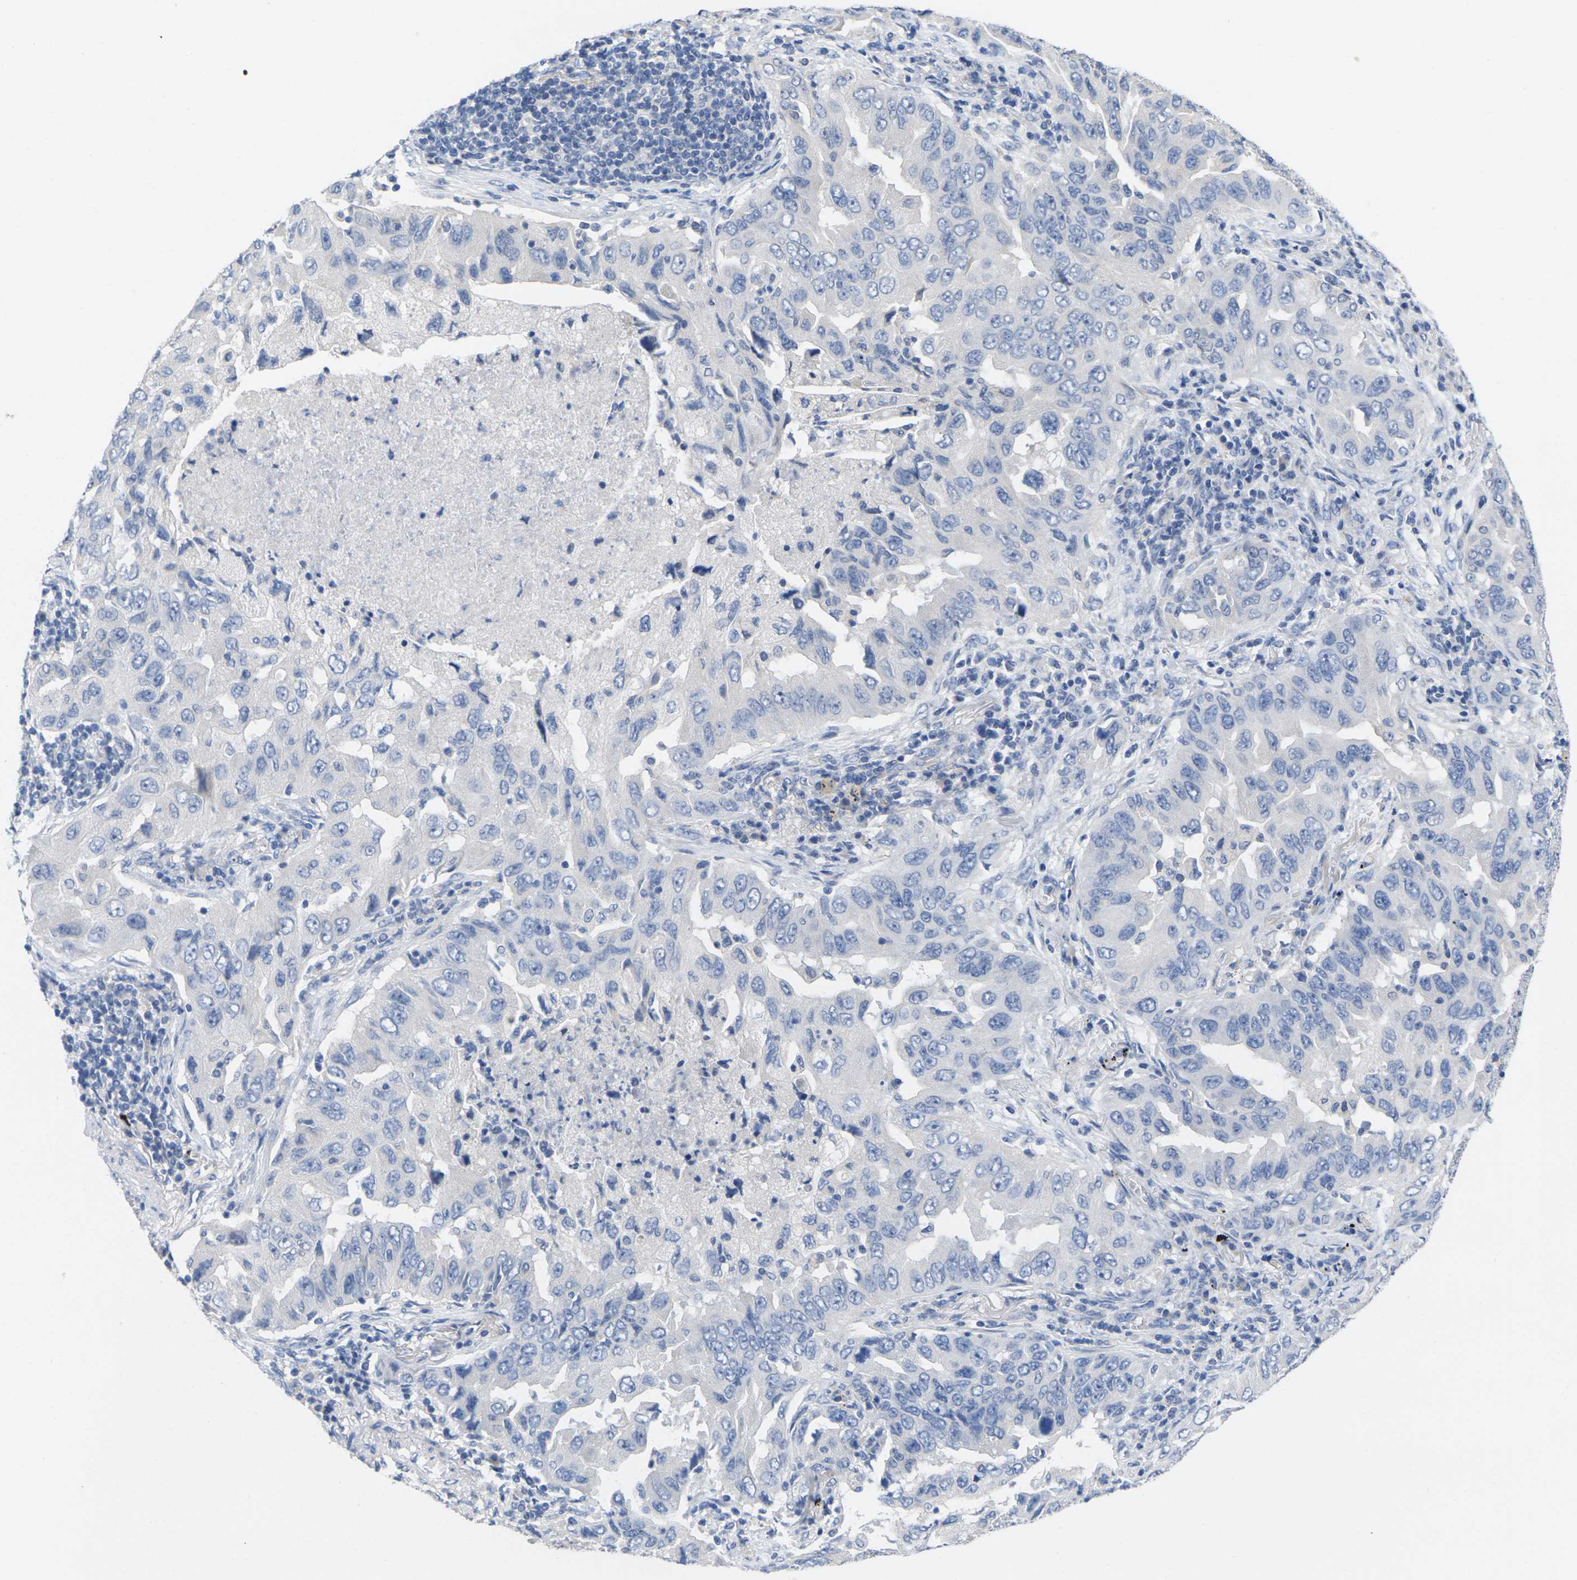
{"staining": {"intensity": "negative", "quantity": "none", "location": "none"}, "tissue": "lung cancer", "cell_type": "Tumor cells", "image_type": "cancer", "snomed": [{"axis": "morphology", "description": "Adenocarcinoma, NOS"}, {"axis": "topography", "description": "Lung"}], "caption": "IHC micrograph of neoplastic tissue: human adenocarcinoma (lung) stained with DAB (3,3'-diaminobenzidine) reveals no significant protein expression in tumor cells. (Stains: DAB immunohistochemistry with hematoxylin counter stain, Microscopy: brightfield microscopy at high magnification).", "gene": "TNNI3", "patient": {"sex": "female", "age": 65}}